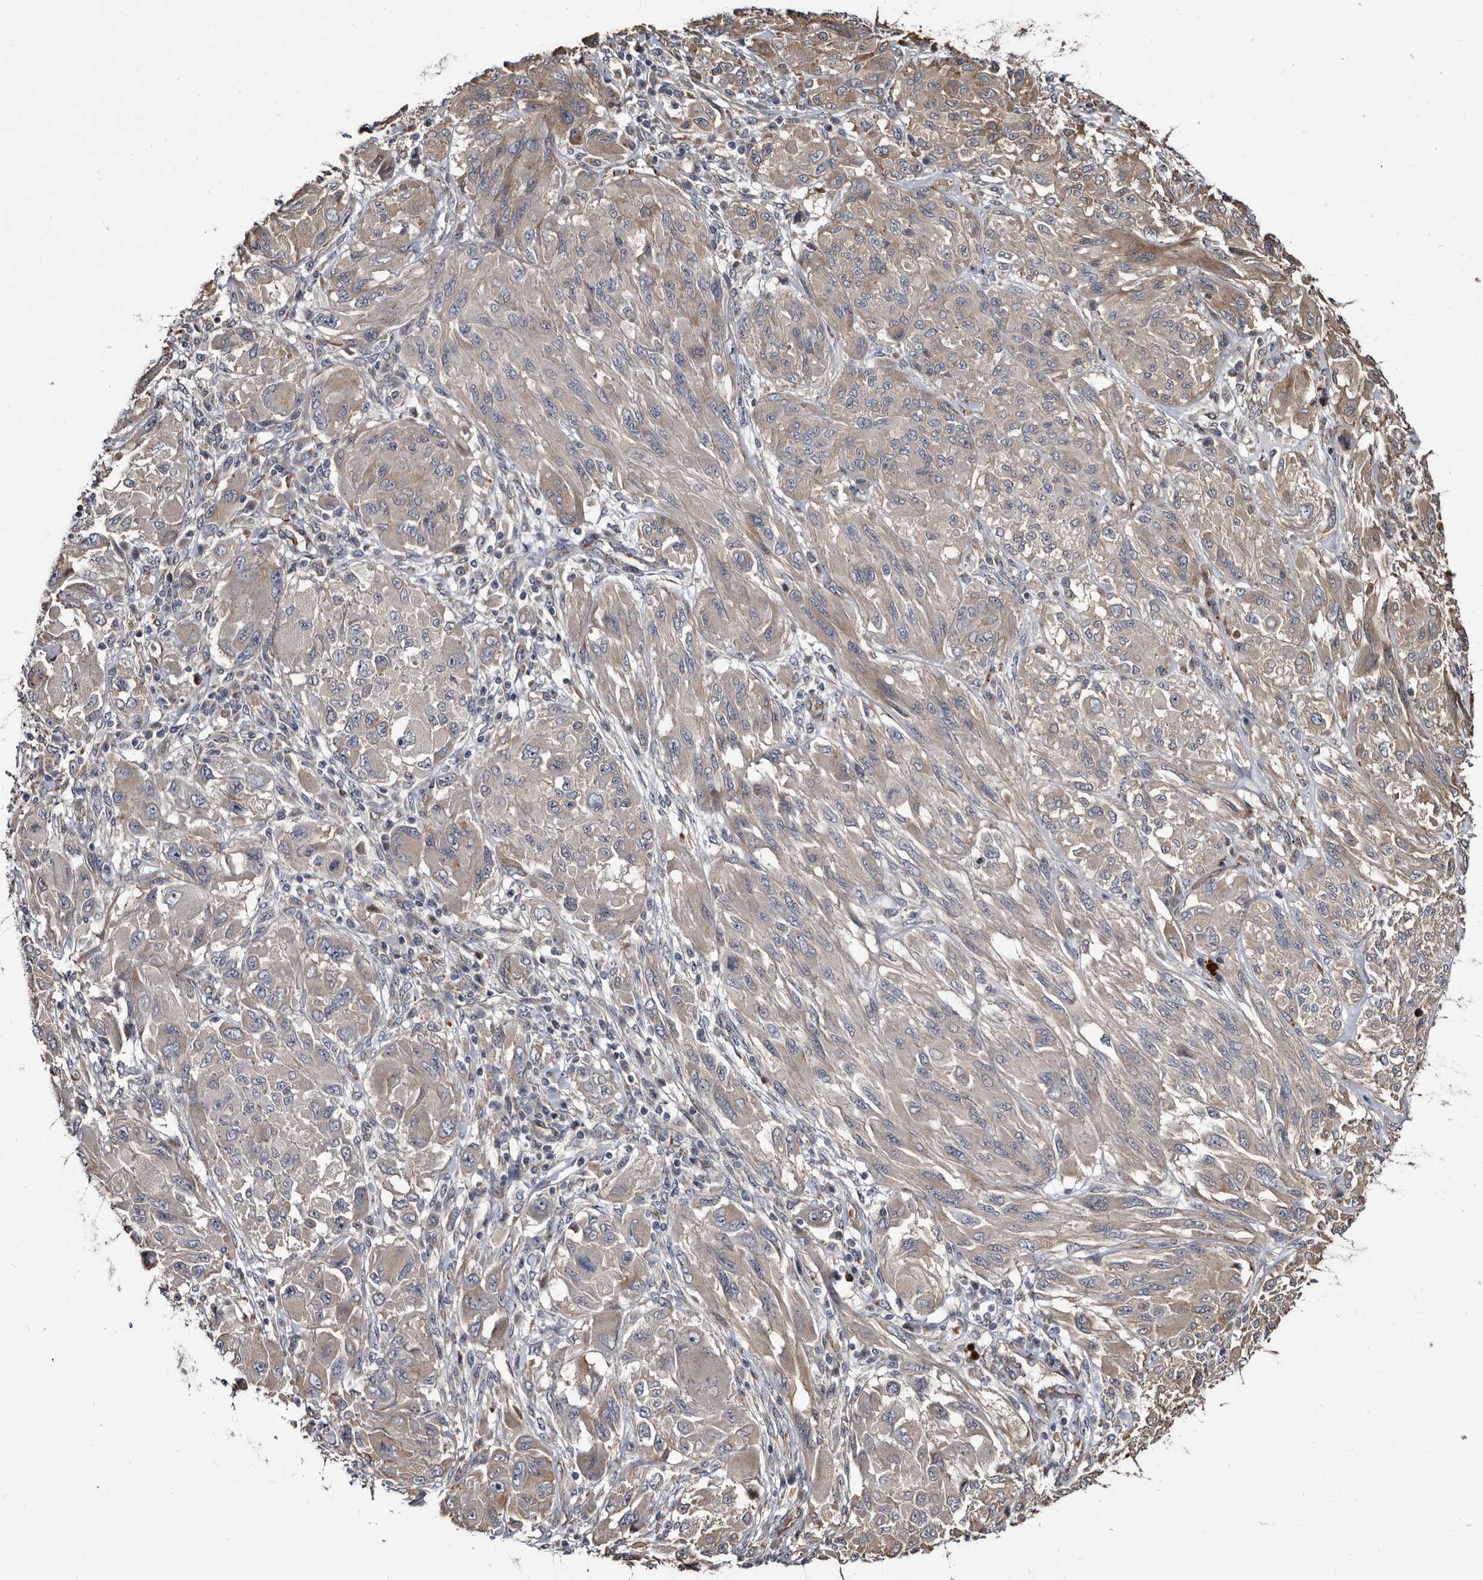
{"staining": {"intensity": "weak", "quantity": "<25%", "location": "cytoplasmic/membranous"}, "tissue": "melanoma", "cell_type": "Tumor cells", "image_type": "cancer", "snomed": [{"axis": "morphology", "description": "Malignant melanoma, NOS"}, {"axis": "topography", "description": "Skin"}], "caption": "Immunohistochemistry micrograph of neoplastic tissue: melanoma stained with DAB displays no significant protein staining in tumor cells.", "gene": "CTSA", "patient": {"sex": "female", "age": 91}}